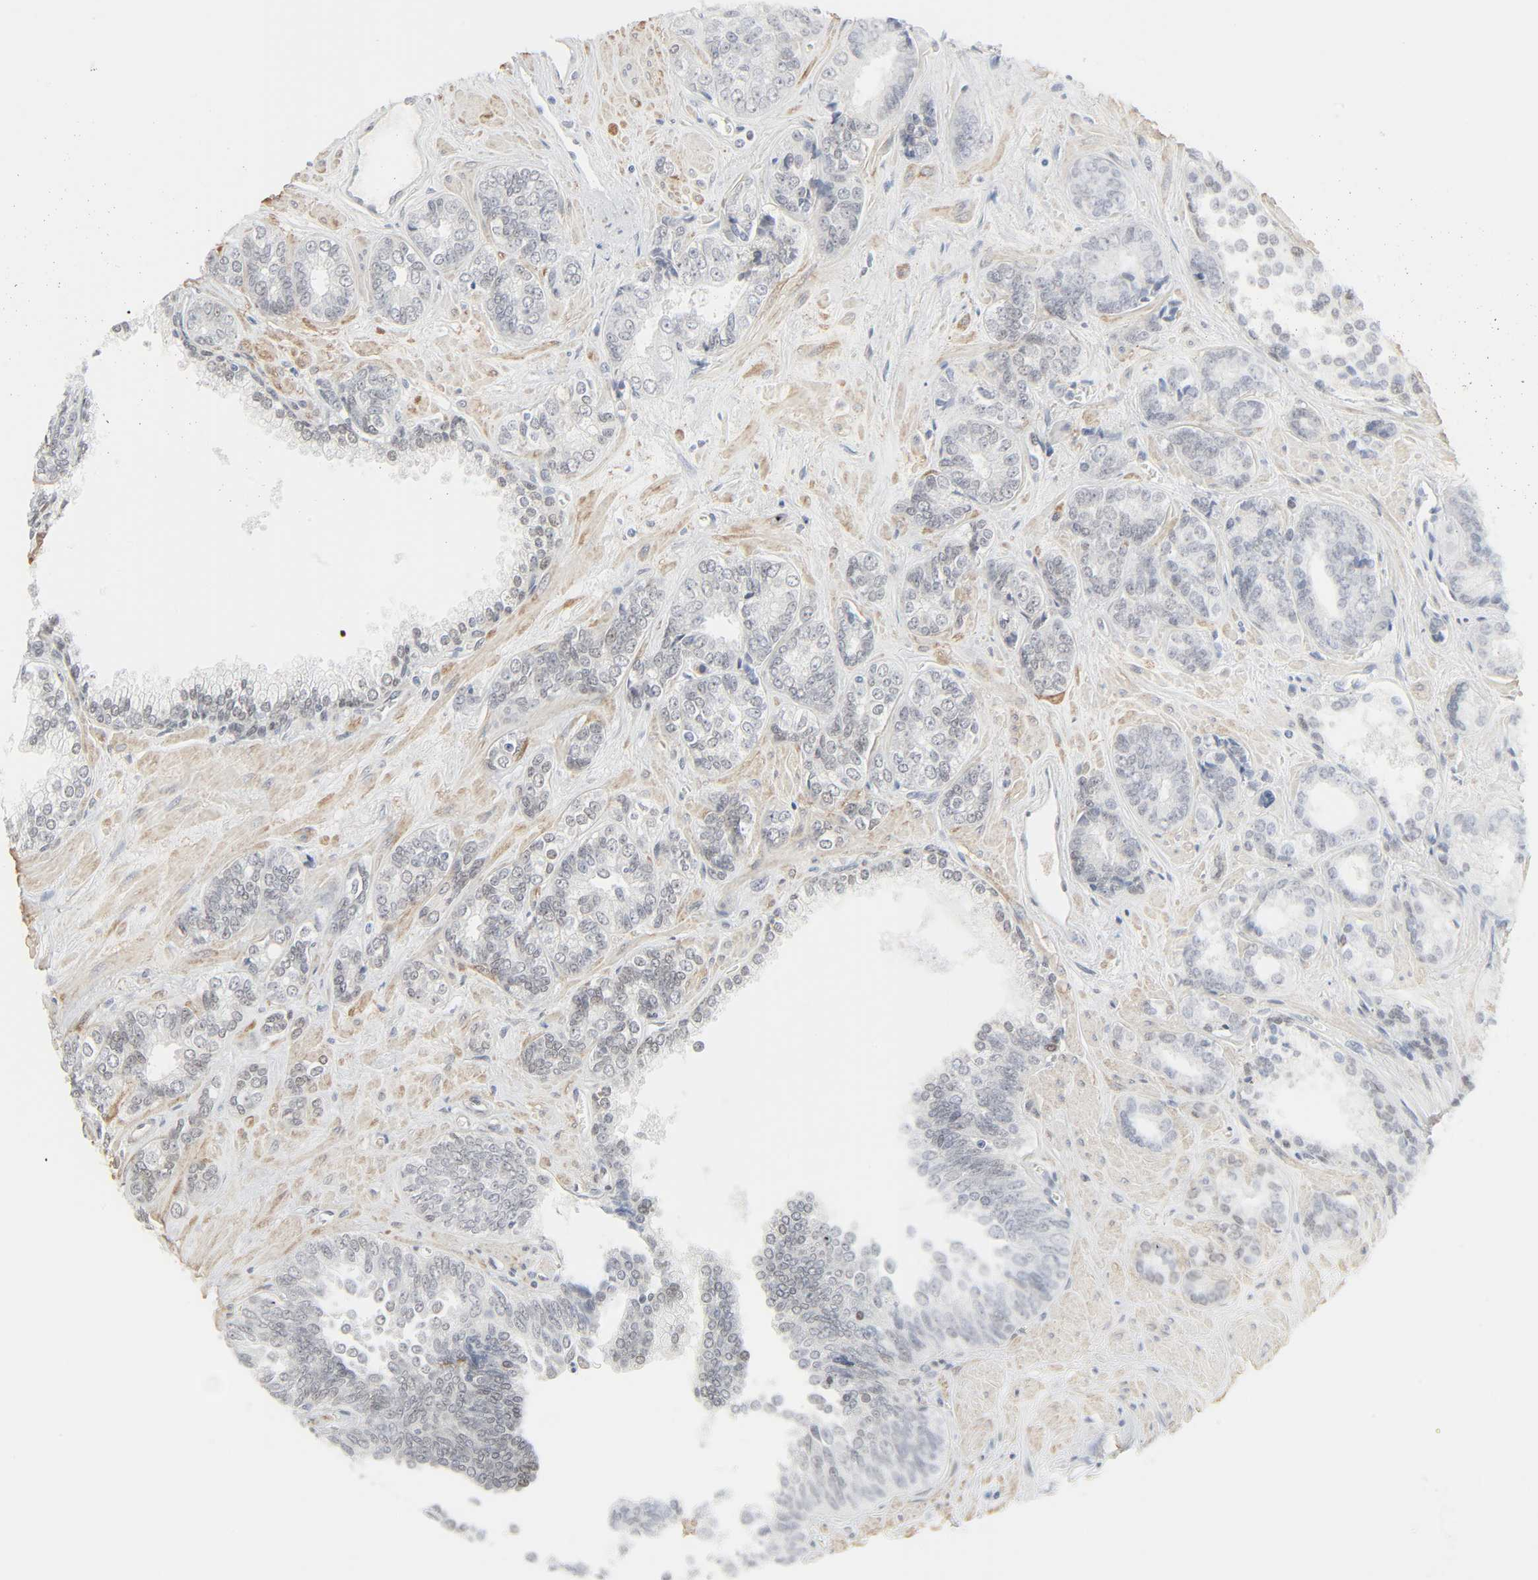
{"staining": {"intensity": "weak", "quantity": "25%-75%", "location": "nuclear"}, "tissue": "prostate cancer", "cell_type": "Tumor cells", "image_type": "cancer", "snomed": [{"axis": "morphology", "description": "Adenocarcinoma, High grade"}, {"axis": "topography", "description": "Prostate"}], "caption": "The micrograph shows staining of adenocarcinoma (high-grade) (prostate), revealing weak nuclear protein staining (brown color) within tumor cells. The protein is shown in brown color, while the nuclei are stained blue.", "gene": "ZBTB16", "patient": {"sex": "male", "age": 67}}